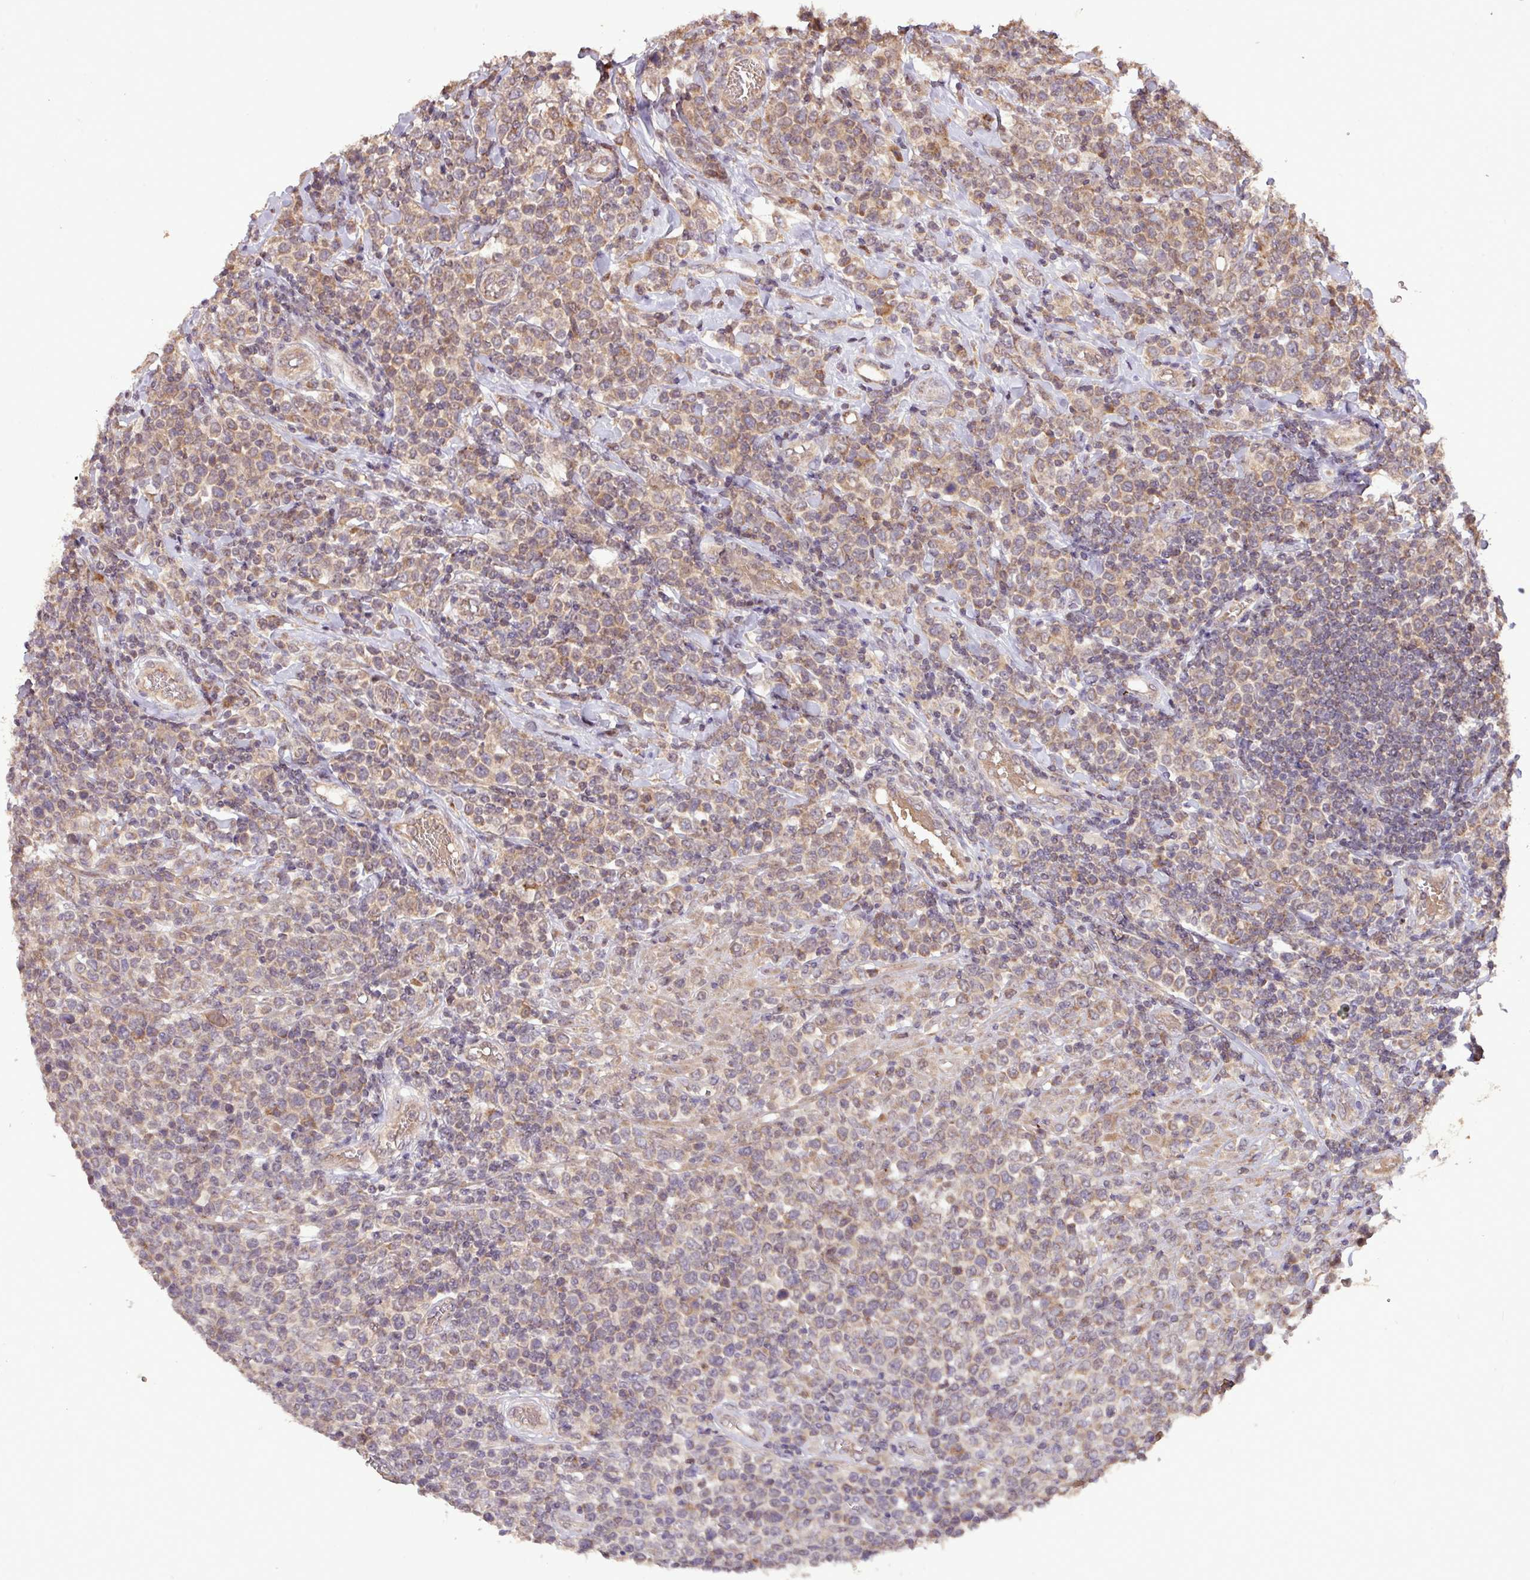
{"staining": {"intensity": "moderate", "quantity": "25%-75%", "location": "cytoplasmic/membranous"}, "tissue": "lymphoma", "cell_type": "Tumor cells", "image_type": "cancer", "snomed": [{"axis": "morphology", "description": "Malignant lymphoma, non-Hodgkin's type, High grade"}, {"axis": "topography", "description": "Soft tissue"}], "caption": "Immunohistochemistry (IHC) histopathology image of neoplastic tissue: malignant lymphoma, non-Hodgkin's type (high-grade) stained using IHC reveals medium levels of moderate protein expression localized specifically in the cytoplasmic/membranous of tumor cells, appearing as a cytoplasmic/membranous brown color.", "gene": "YPEL3", "patient": {"sex": "female", "age": 56}}